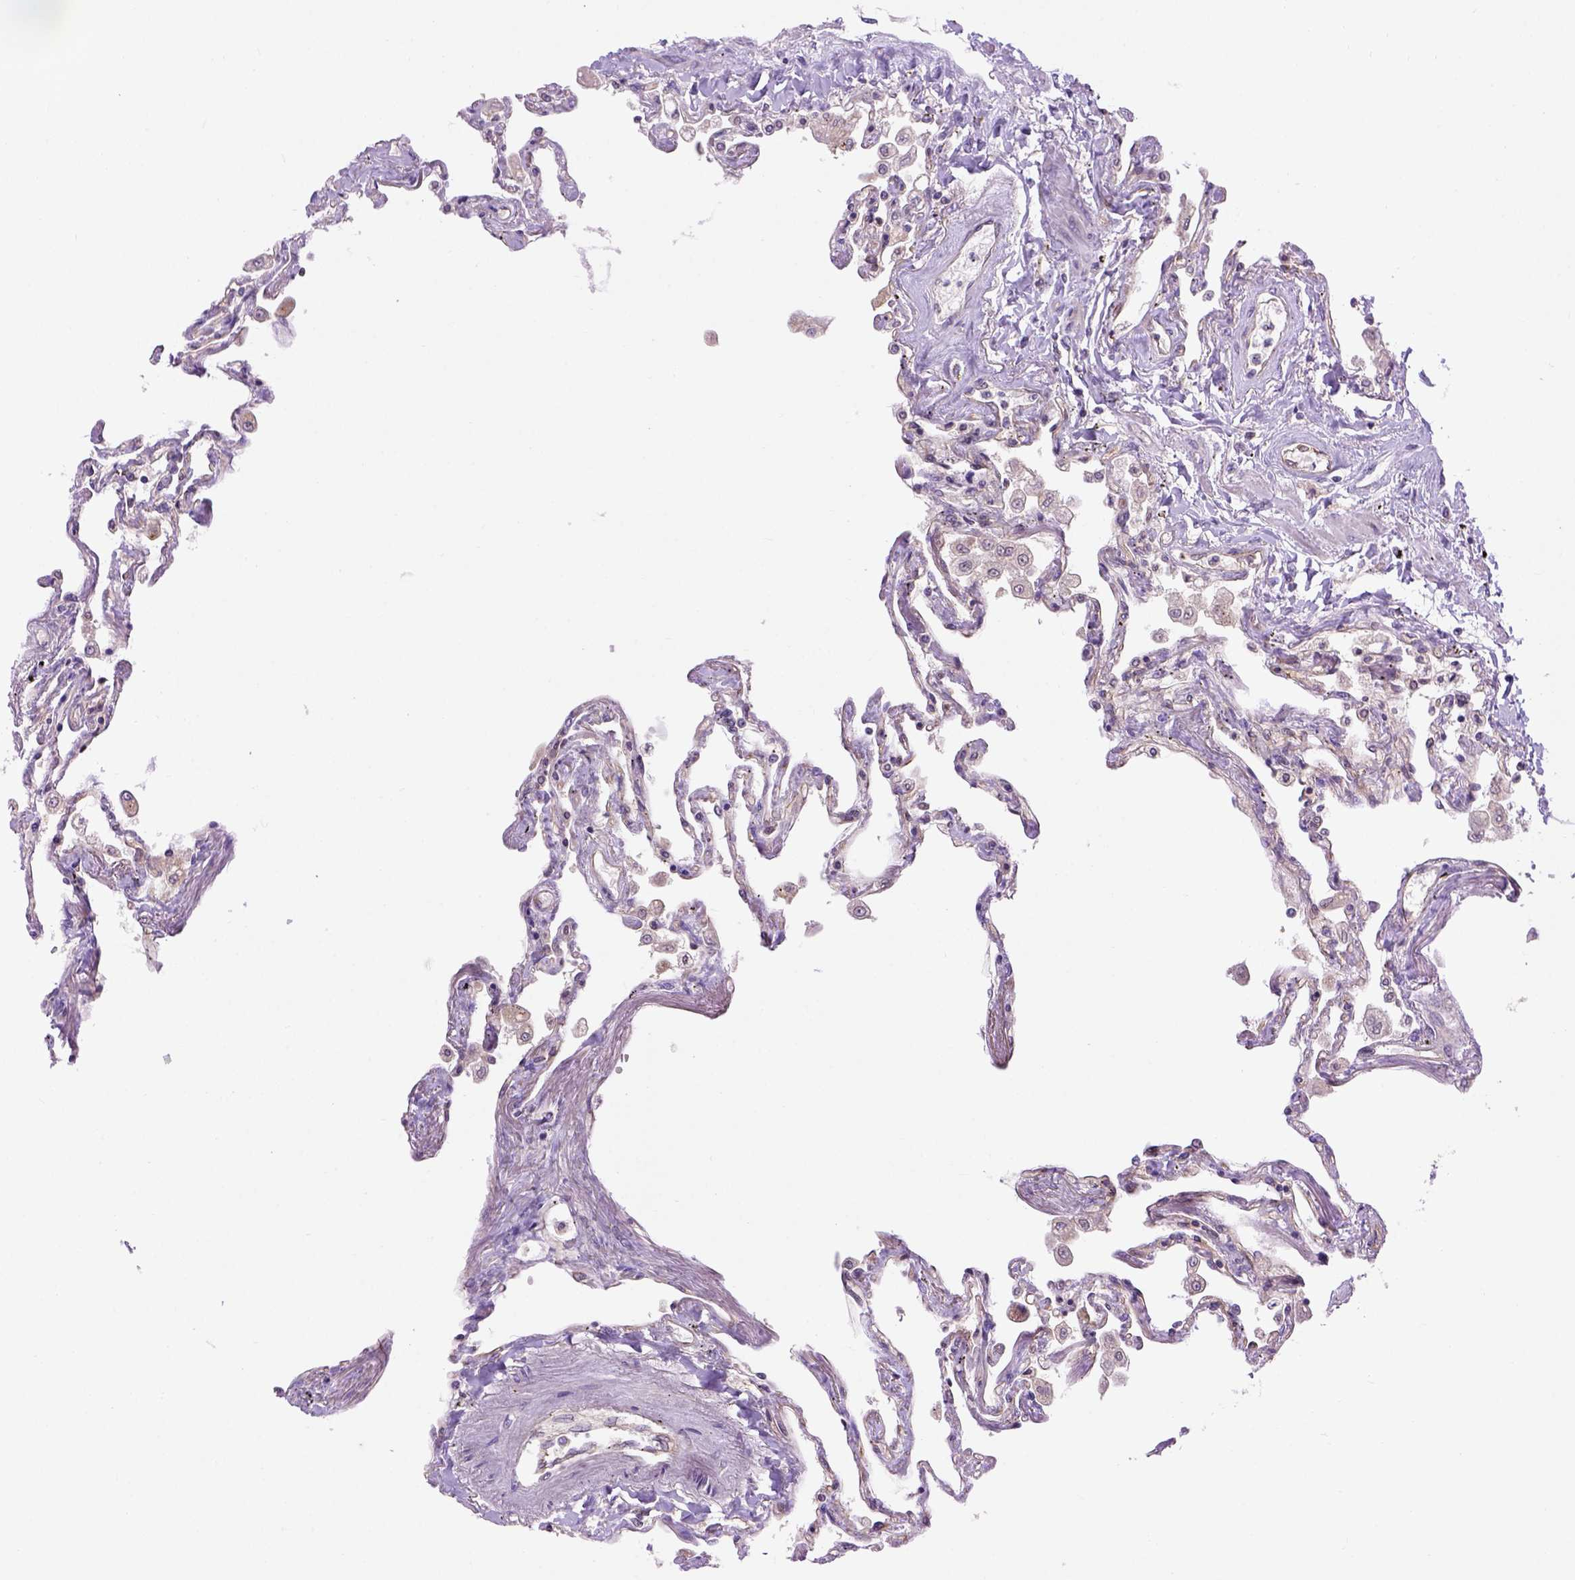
{"staining": {"intensity": "moderate", "quantity": ">75%", "location": "cytoplasmic/membranous"}, "tissue": "lung", "cell_type": "Alveolar cells", "image_type": "normal", "snomed": [{"axis": "morphology", "description": "Normal tissue, NOS"}, {"axis": "morphology", "description": "Adenocarcinoma, NOS"}, {"axis": "topography", "description": "Cartilage tissue"}, {"axis": "topography", "description": "Lung"}], "caption": "Lung stained for a protein exhibits moderate cytoplasmic/membranous positivity in alveolar cells. Nuclei are stained in blue.", "gene": "CASKIN2", "patient": {"sex": "female", "age": 67}}